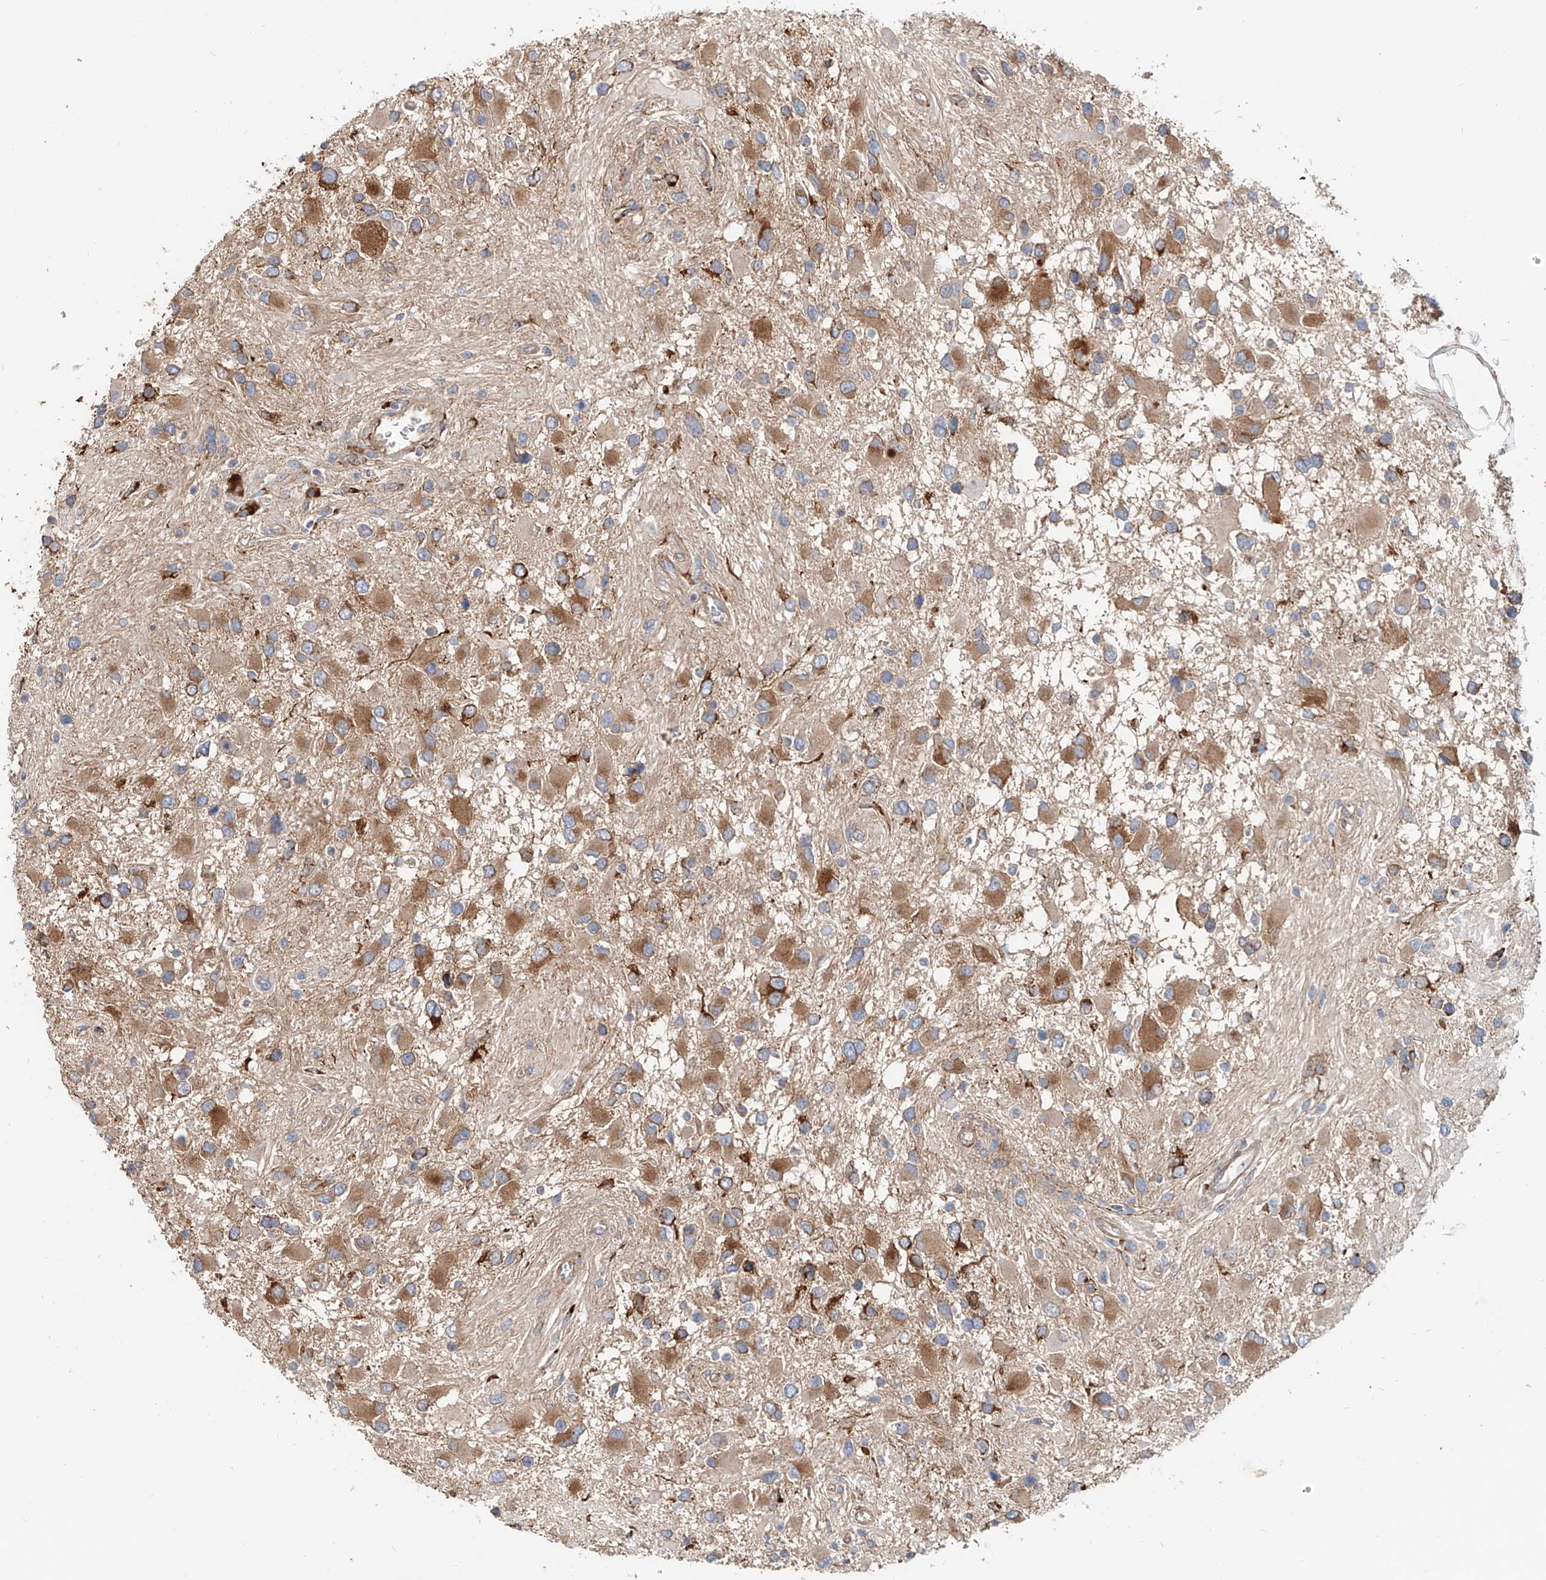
{"staining": {"intensity": "moderate", "quantity": "25%-75%", "location": "cytoplasmic/membranous"}, "tissue": "glioma", "cell_type": "Tumor cells", "image_type": "cancer", "snomed": [{"axis": "morphology", "description": "Glioma, malignant, High grade"}, {"axis": "topography", "description": "Brain"}], "caption": "A medium amount of moderate cytoplasmic/membranous staining is present in about 25%-75% of tumor cells in glioma tissue.", "gene": "SNAP29", "patient": {"sex": "male", "age": 53}}